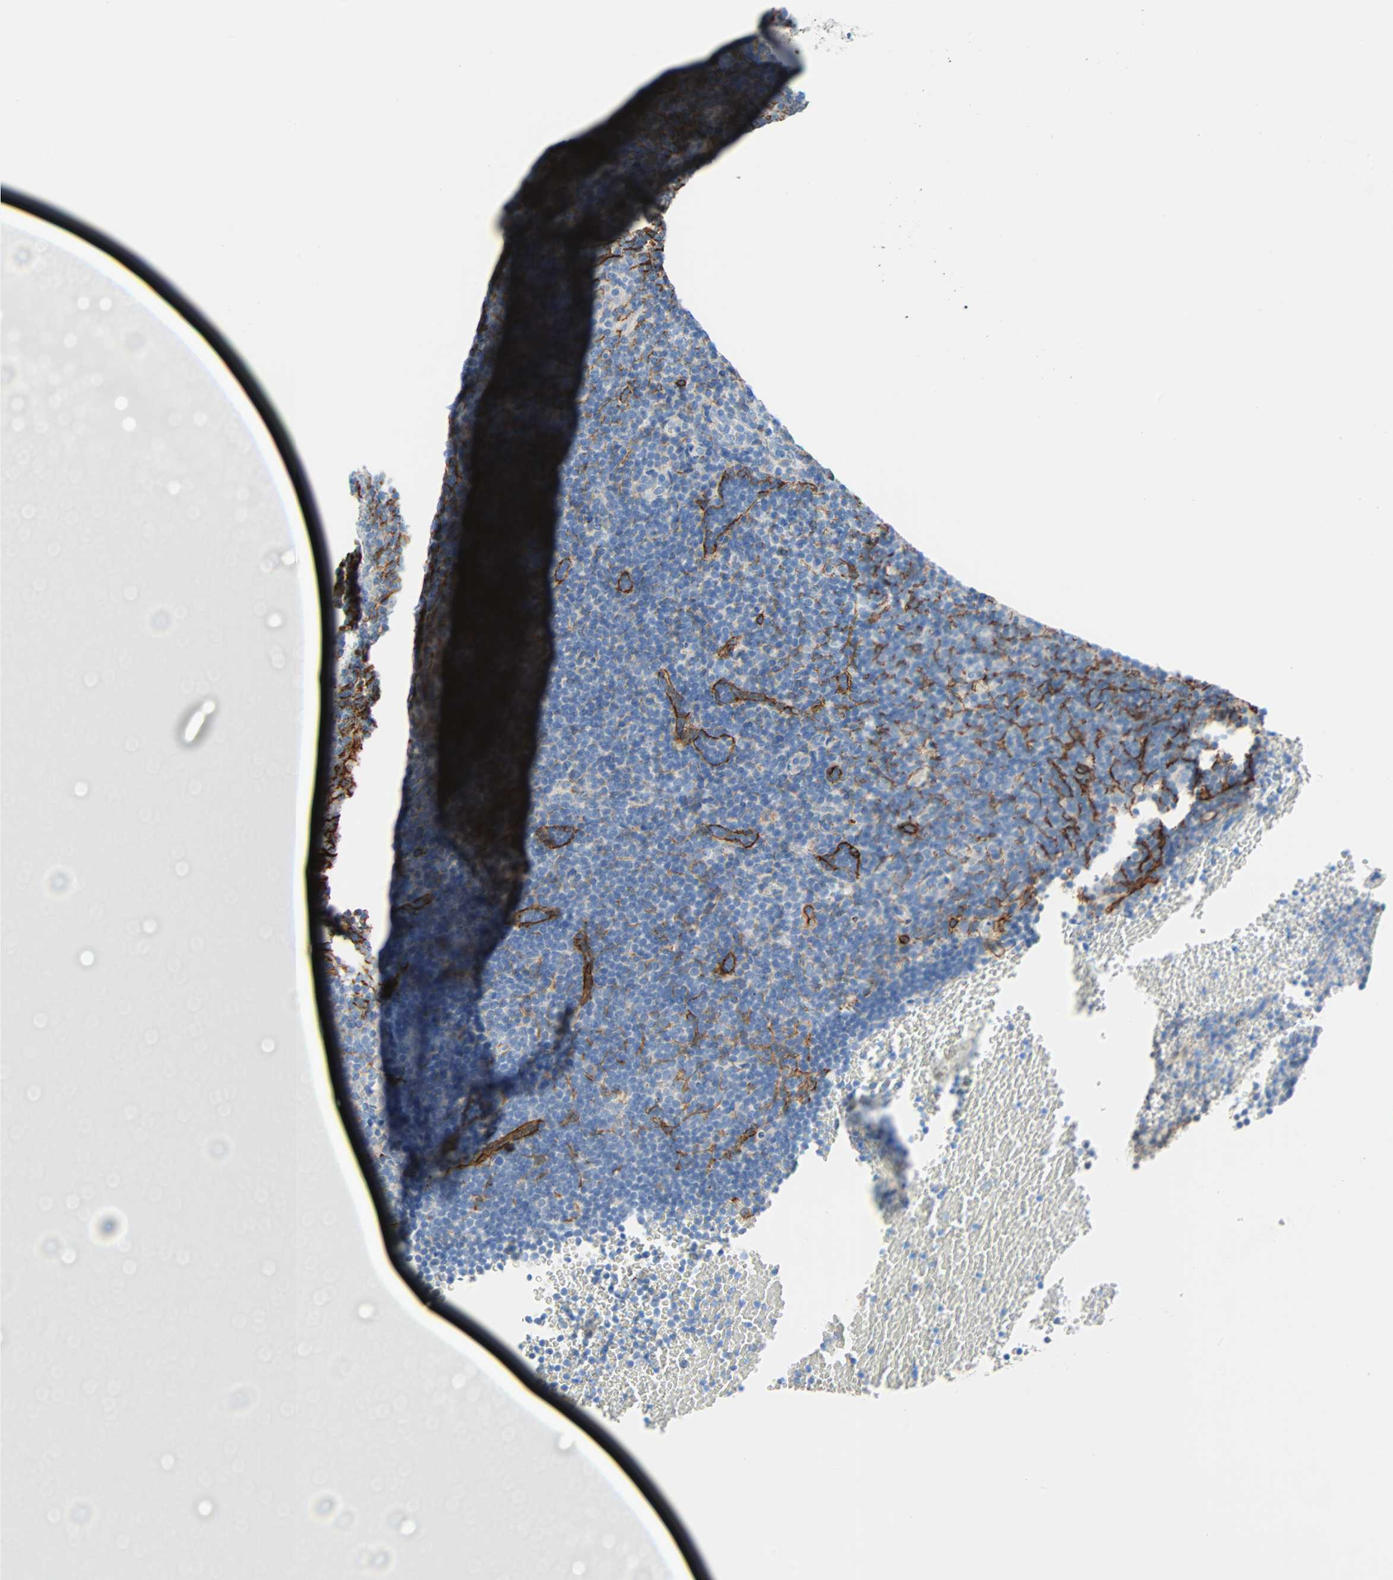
{"staining": {"intensity": "weak", "quantity": "25%-75%", "location": "cytoplasmic/membranous"}, "tissue": "lymphoma", "cell_type": "Tumor cells", "image_type": "cancer", "snomed": [{"axis": "morphology", "description": "Hodgkin's disease, NOS"}, {"axis": "topography", "description": "Lymph node"}], "caption": "Protein positivity by immunohistochemistry demonstrates weak cytoplasmic/membranous staining in about 25%-75% of tumor cells in Hodgkin's disease. (IHC, brightfield microscopy, high magnification).", "gene": "PDPN", "patient": {"sex": "female", "age": 57}}